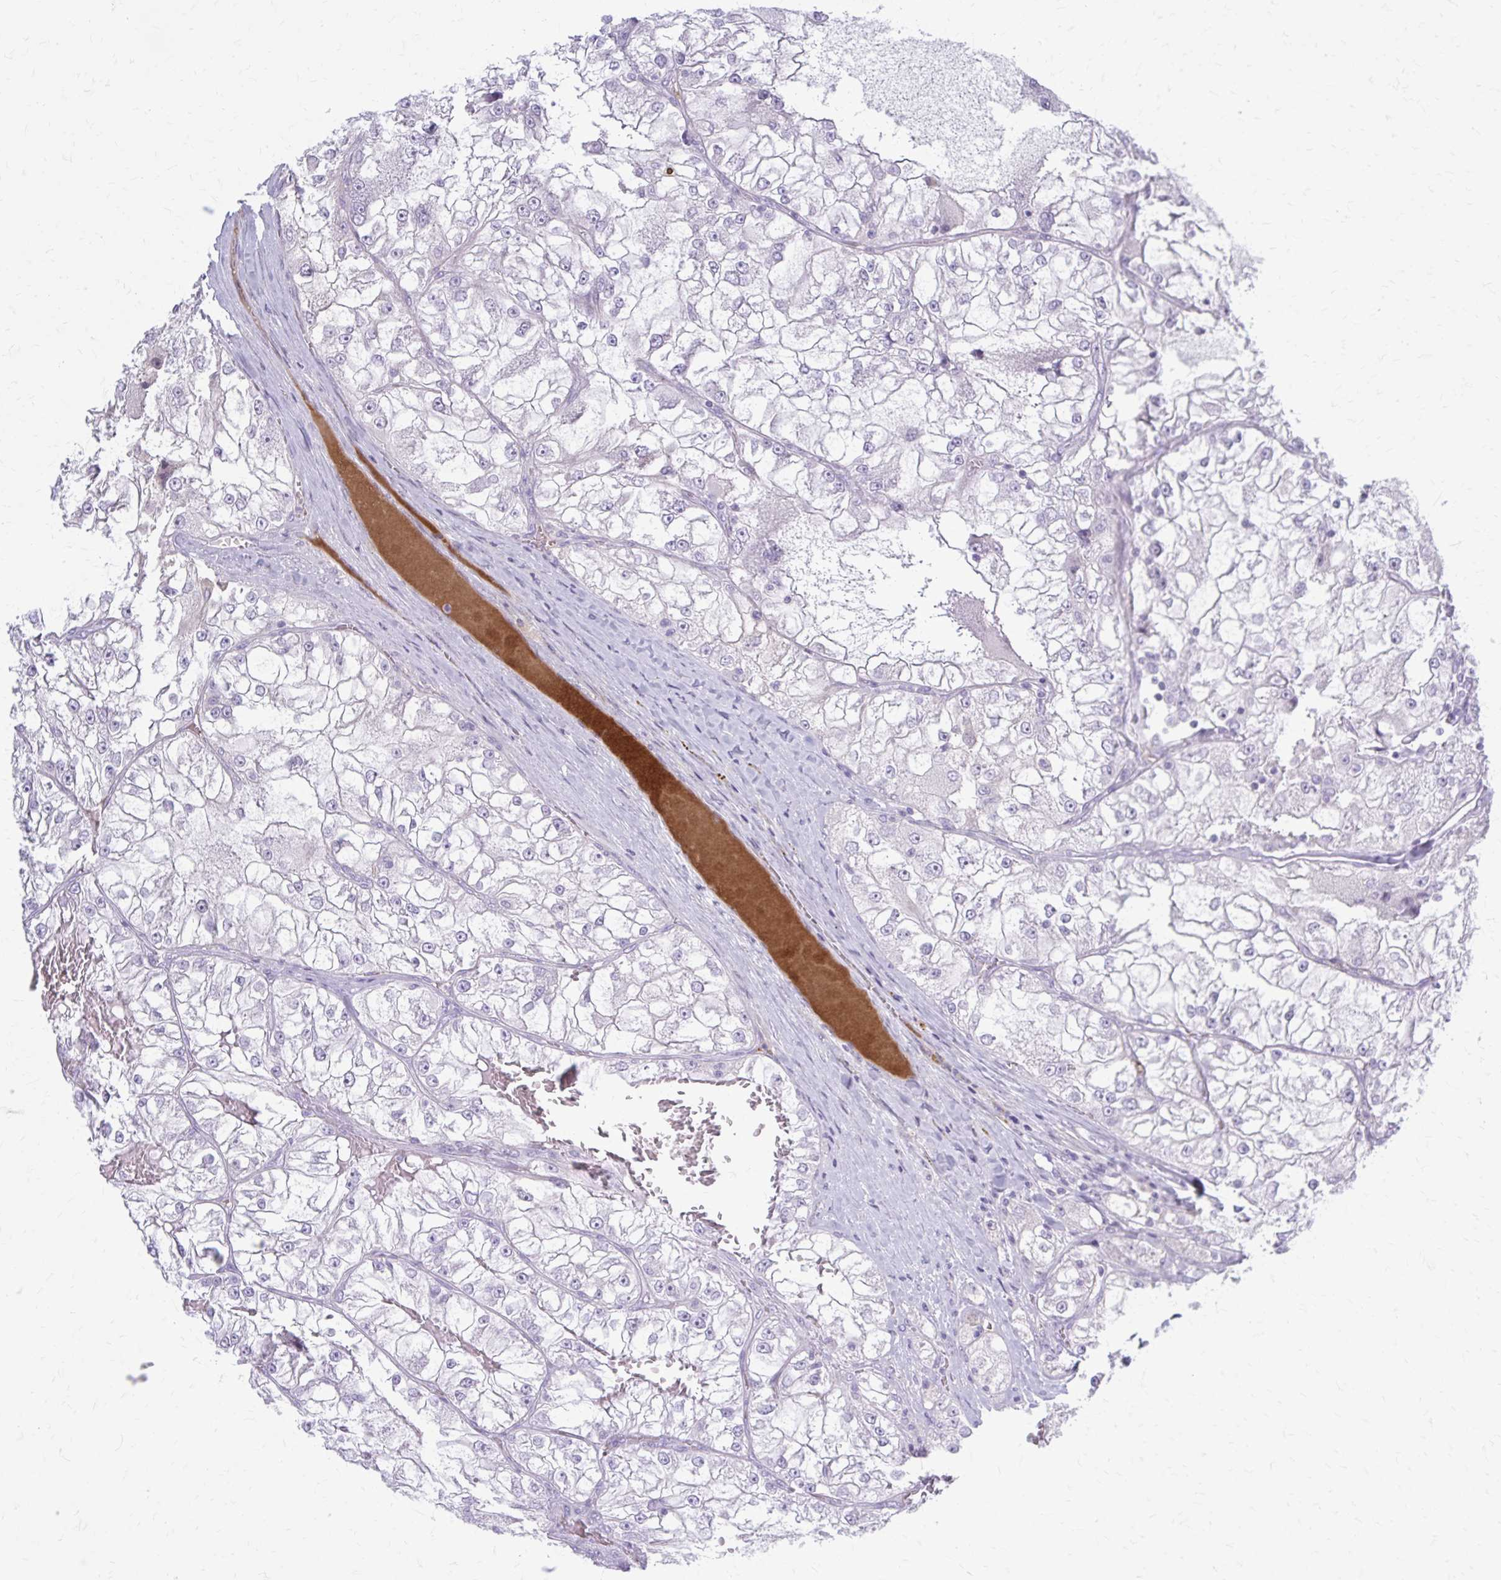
{"staining": {"intensity": "negative", "quantity": "none", "location": "none"}, "tissue": "renal cancer", "cell_type": "Tumor cells", "image_type": "cancer", "snomed": [{"axis": "morphology", "description": "Adenocarcinoma, NOS"}, {"axis": "topography", "description": "Kidney"}], "caption": "Immunohistochemistry image of neoplastic tissue: human renal cancer stained with DAB exhibits no significant protein staining in tumor cells. (DAB immunohistochemistry (IHC), high magnification).", "gene": "SERPIND1", "patient": {"sex": "female", "age": 72}}